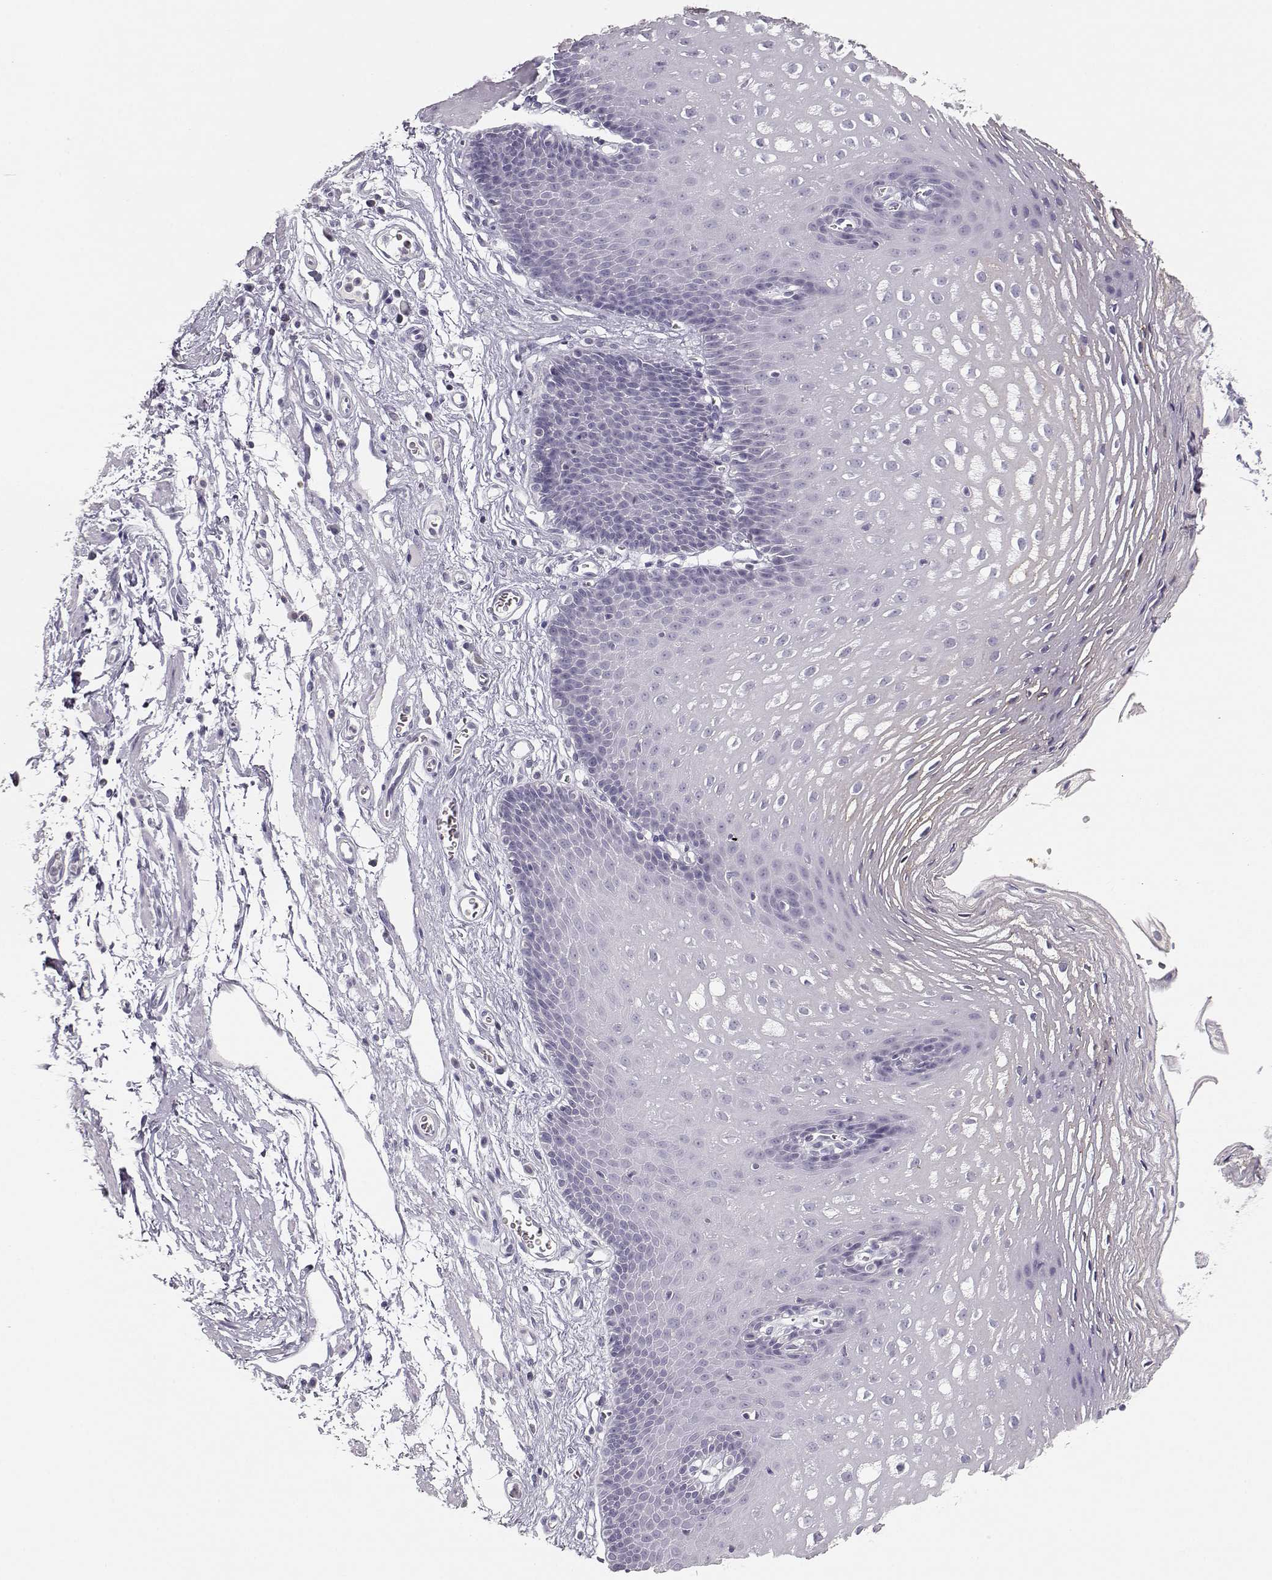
{"staining": {"intensity": "negative", "quantity": "none", "location": "none"}, "tissue": "esophagus", "cell_type": "Squamous epithelial cells", "image_type": "normal", "snomed": [{"axis": "morphology", "description": "Normal tissue, NOS"}, {"axis": "topography", "description": "Esophagus"}], "caption": "Human esophagus stained for a protein using immunohistochemistry reveals no expression in squamous epithelial cells.", "gene": "FAM166A", "patient": {"sex": "male", "age": 72}}